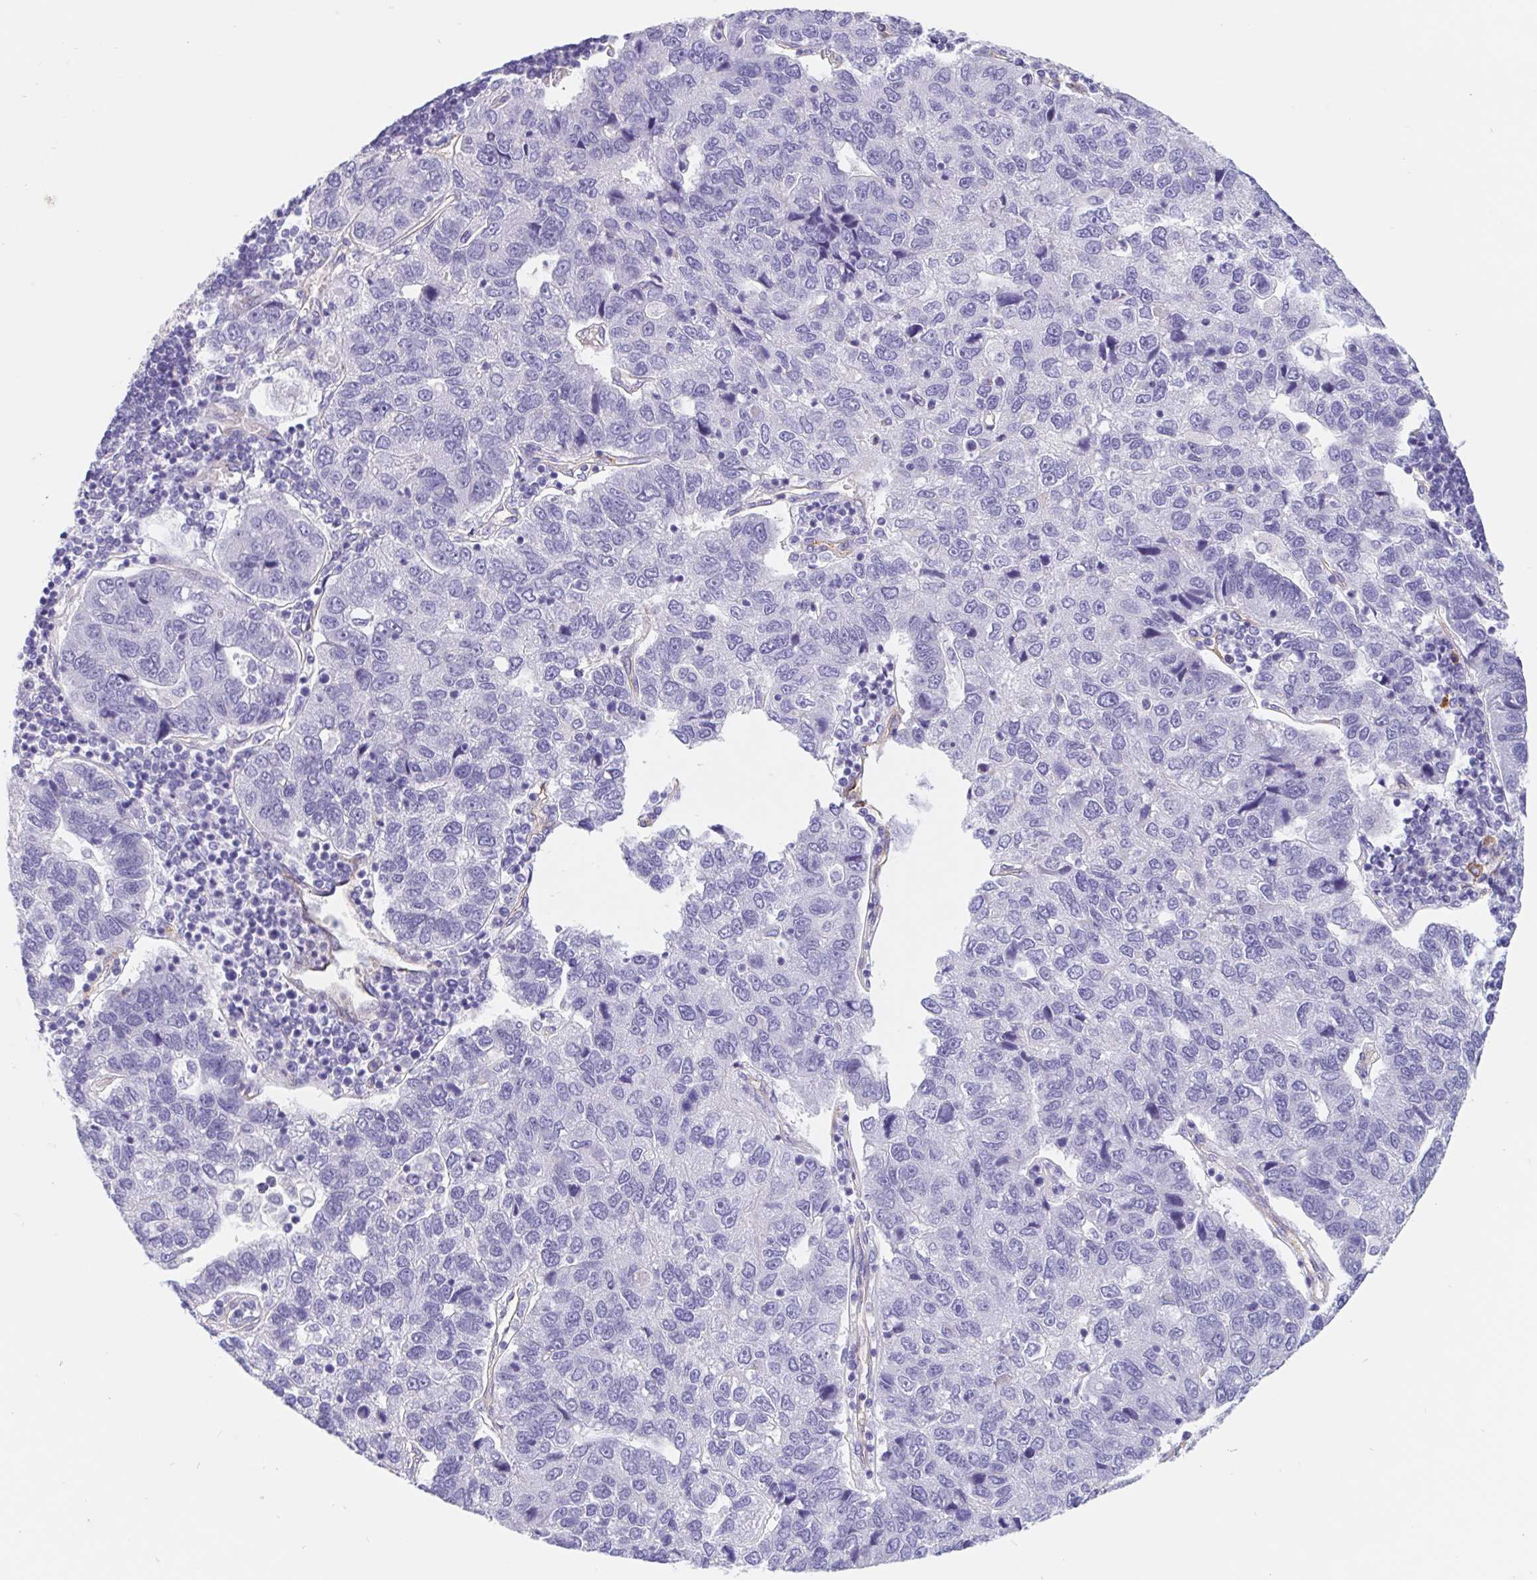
{"staining": {"intensity": "negative", "quantity": "none", "location": "none"}, "tissue": "pancreatic cancer", "cell_type": "Tumor cells", "image_type": "cancer", "snomed": [{"axis": "morphology", "description": "Adenocarcinoma, NOS"}, {"axis": "topography", "description": "Pancreas"}], "caption": "IHC image of neoplastic tissue: human adenocarcinoma (pancreatic) stained with DAB reveals no significant protein staining in tumor cells. (DAB IHC visualized using brightfield microscopy, high magnification).", "gene": "LIMCH1", "patient": {"sex": "female", "age": 61}}